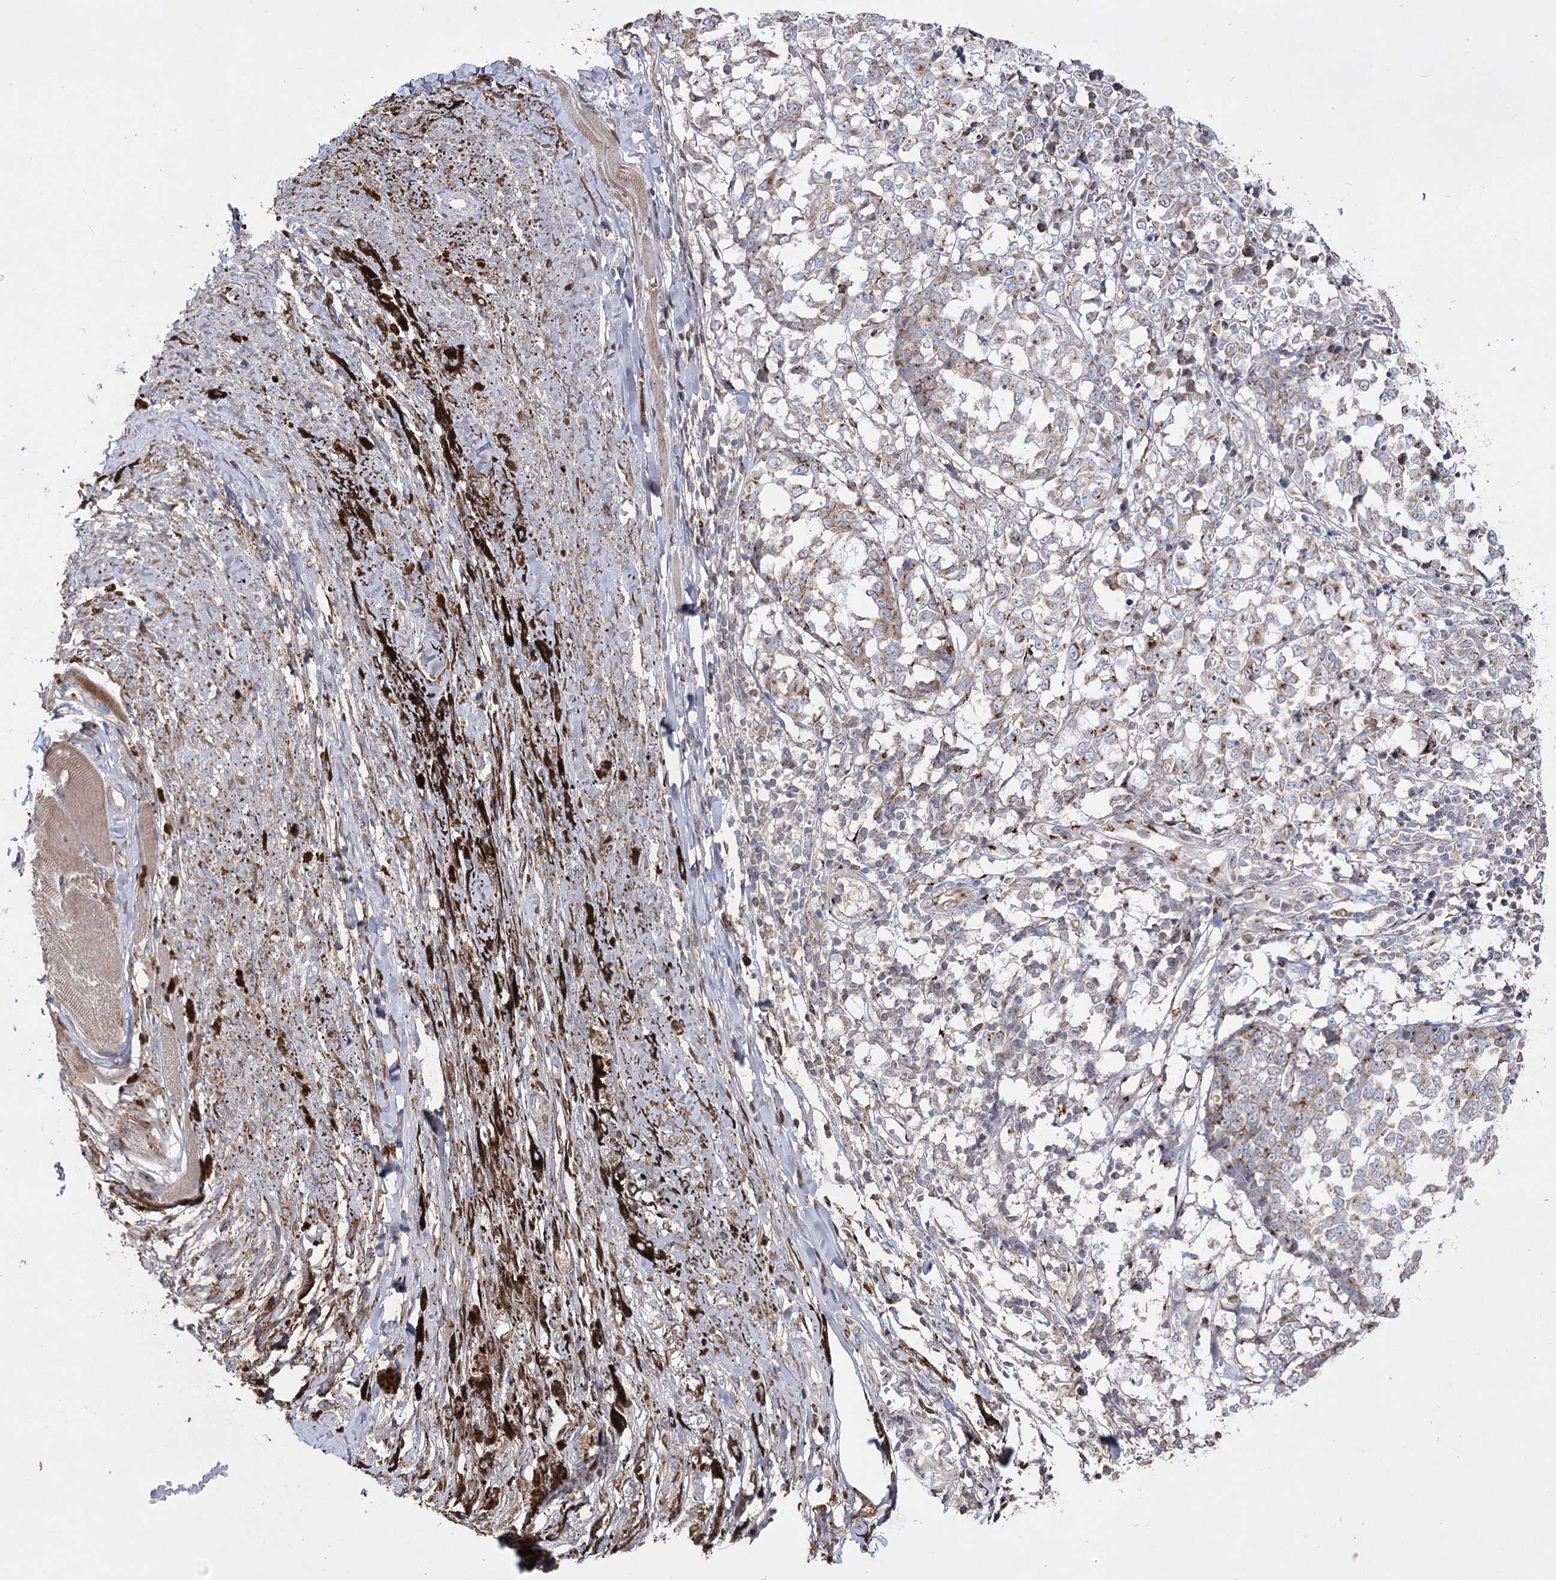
{"staining": {"intensity": "moderate", "quantity": "<25%", "location": "cytoplasmic/membranous"}, "tissue": "melanoma", "cell_type": "Tumor cells", "image_type": "cancer", "snomed": [{"axis": "morphology", "description": "Malignant melanoma, NOS"}, {"axis": "topography", "description": "Skin"}], "caption": "Malignant melanoma tissue demonstrates moderate cytoplasmic/membranous expression in approximately <25% of tumor cells, visualized by immunohistochemistry.", "gene": "ARHGAP20", "patient": {"sex": "female", "age": 72}}